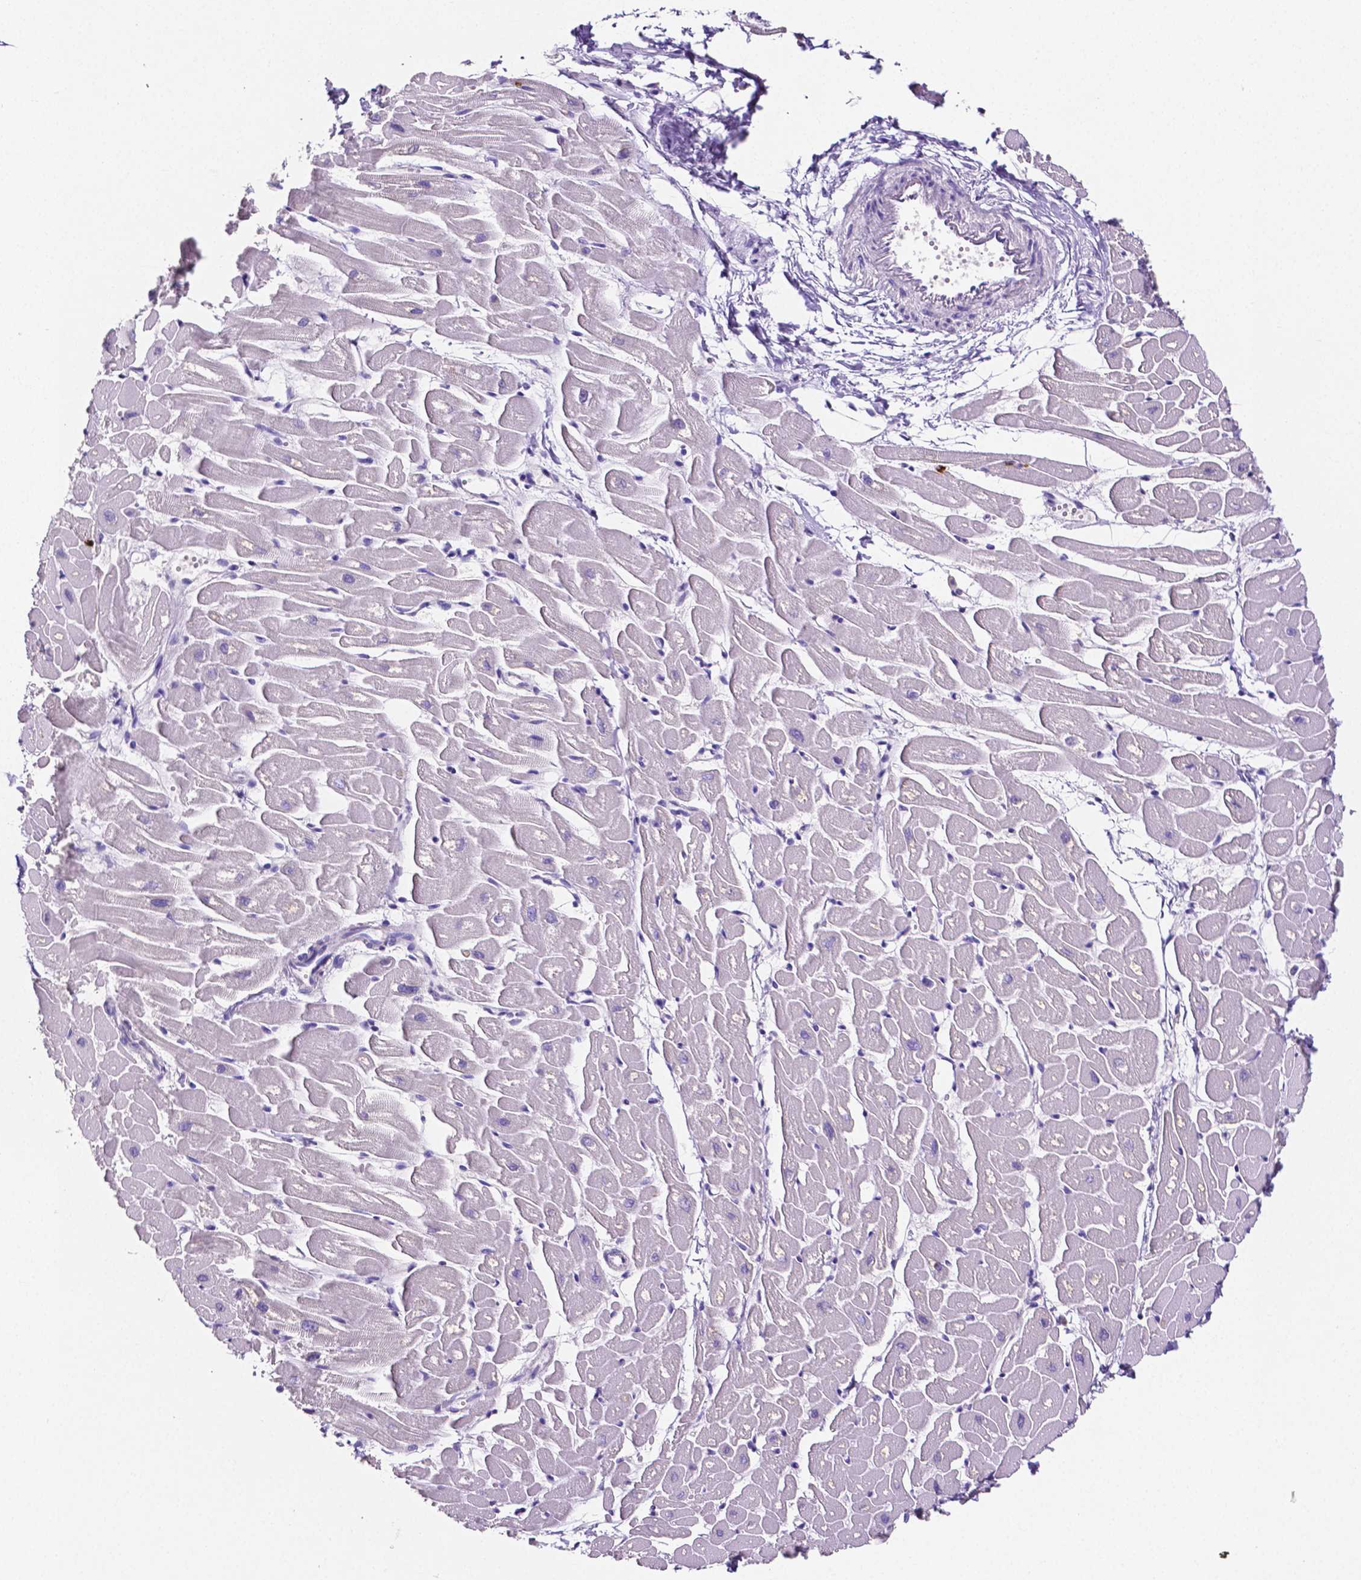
{"staining": {"intensity": "negative", "quantity": "none", "location": "none"}, "tissue": "heart muscle", "cell_type": "Cardiomyocytes", "image_type": "normal", "snomed": [{"axis": "morphology", "description": "Normal tissue, NOS"}, {"axis": "topography", "description": "Heart"}], "caption": "High power microscopy histopathology image of an immunohistochemistry image of normal heart muscle, revealing no significant expression in cardiomyocytes.", "gene": "MMP9", "patient": {"sex": "male", "age": 57}}